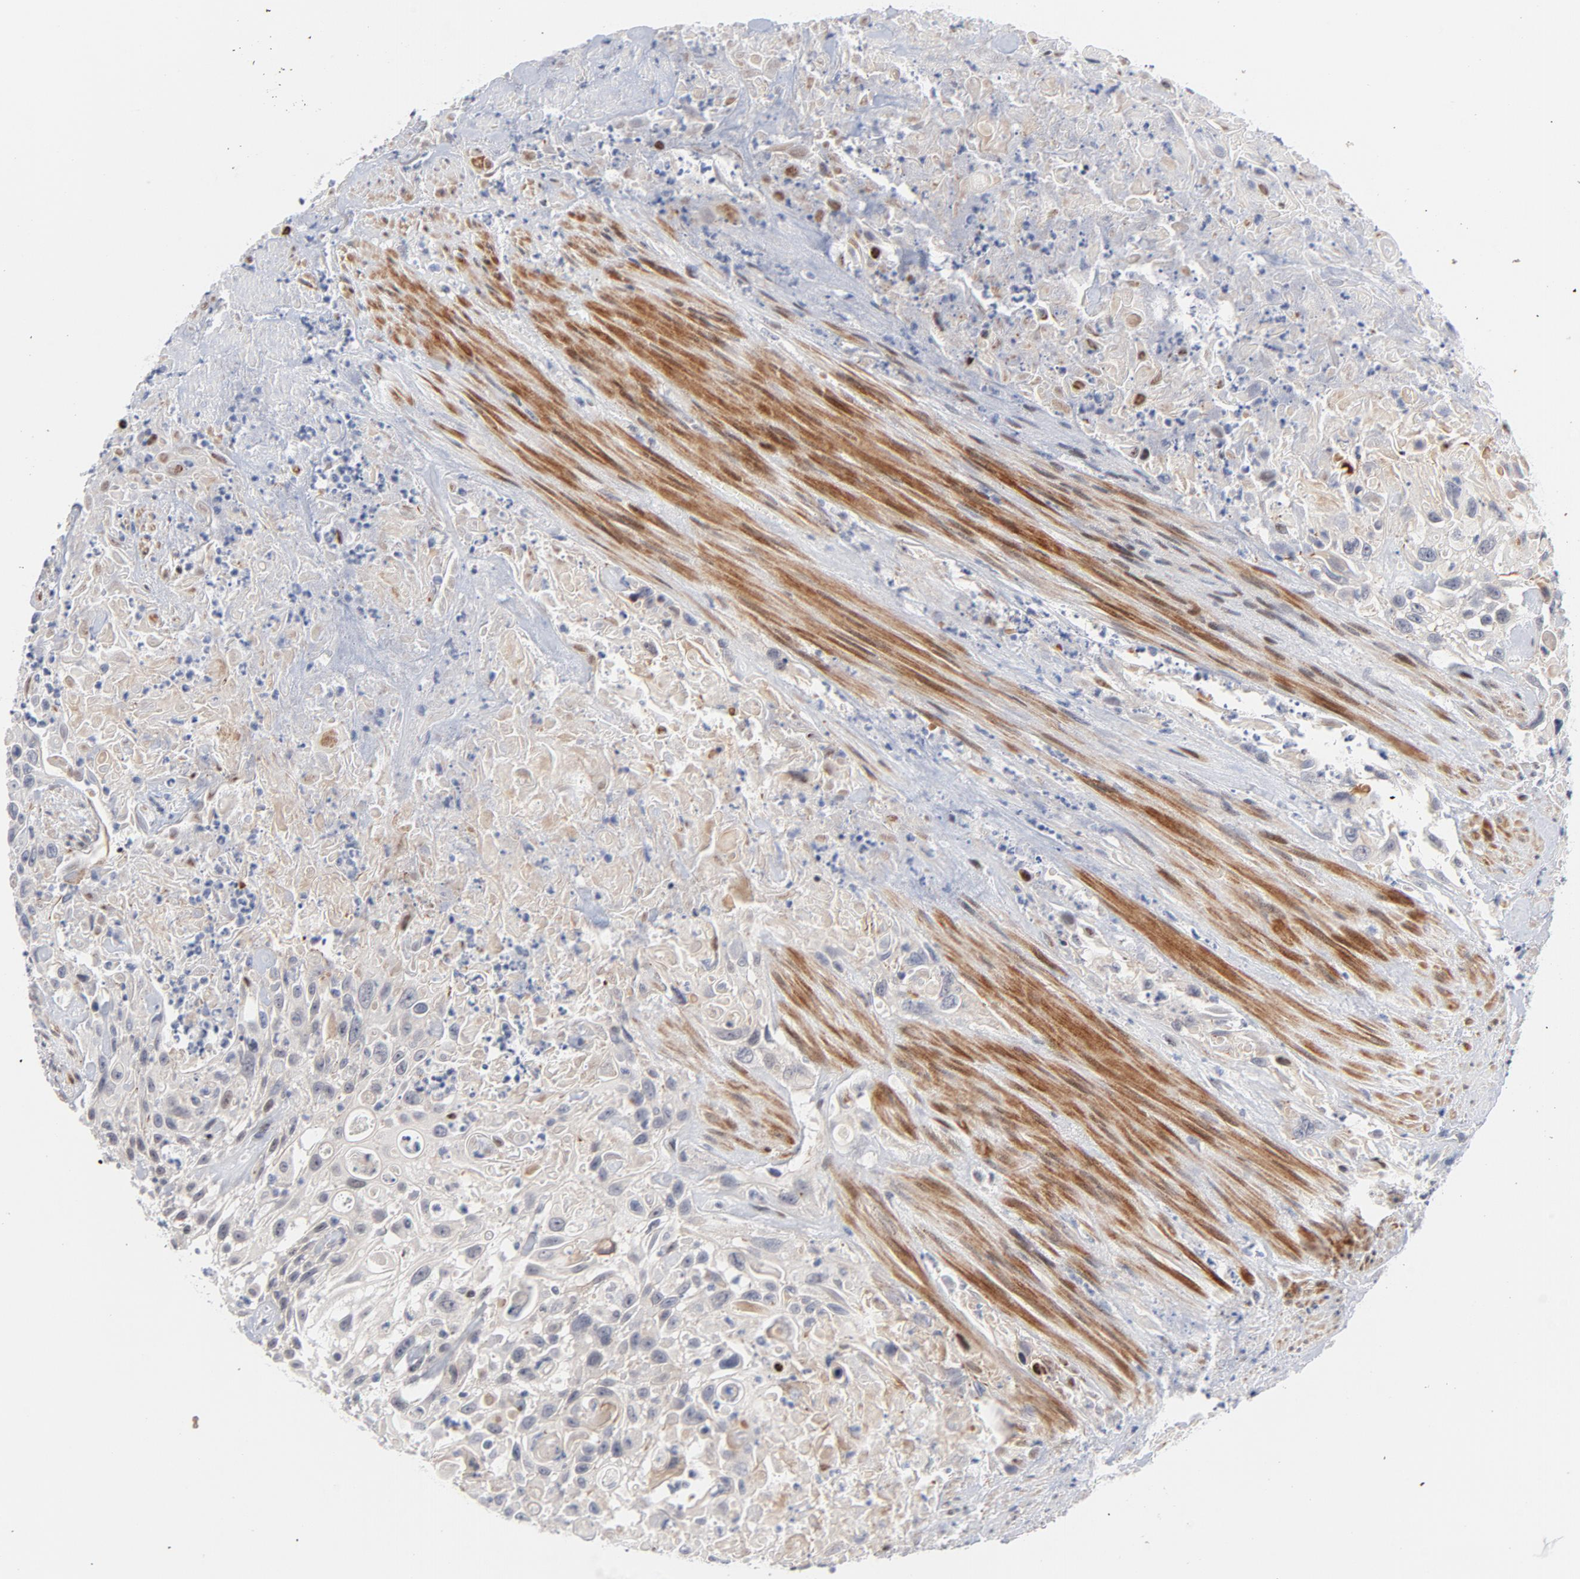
{"staining": {"intensity": "weak", "quantity": "<25%", "location": "nuclear"}, "tissue": "urothelial cancer", "cell_type": "Tumor cells", "image_type": "cancer", "snomed": [{"axis": "morphology", "description": "Urothelial carcinoma, High grade"}, {"axis": "topography", "description": "Urinary bladder"}], "caption": "Immunohistochemical staining of urothelial carcinoma (high-grade) reveals no significant positivity in tumor cells.", "gene": "NFIC", "patient": {"sex": "female", "age": 84}}